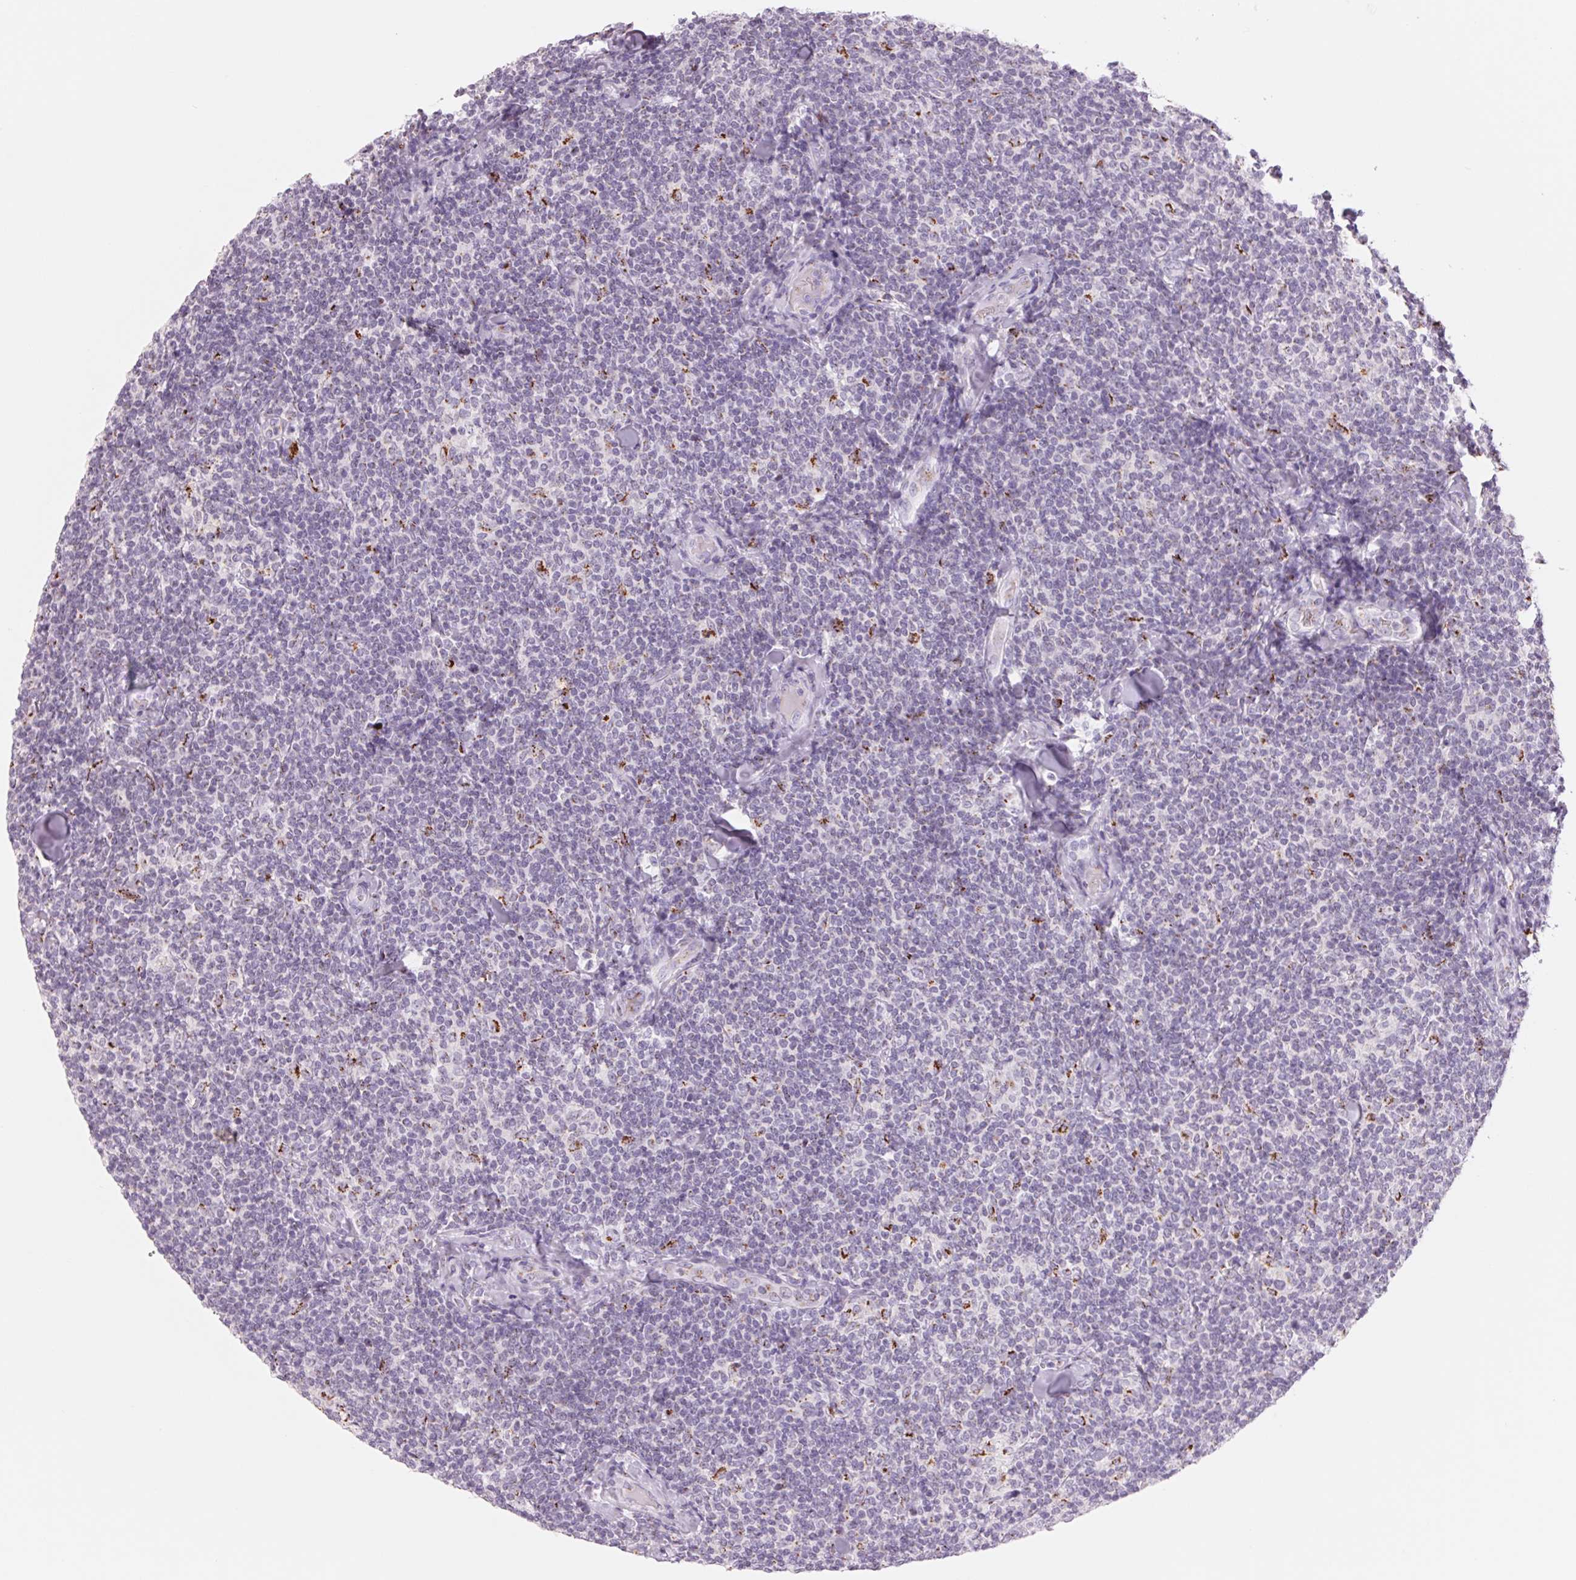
{"staining": {"intensity": "negative", "quantity": "none", "location": "none"}, "tissue": "lymphoma", "cell_type": "Tumor cells", "image_type": "cancer", "snomed": [{"axis": "morphology", "description": "Malignant lymphoma, non-Hodgkin's type, Low grade"}, {"axis": "topography", "description": "Lymph node"}], "caption": "A histopathology image of malignant lymphoma, non-Hodgkin's type (low-grade) stained for a protein demonstrates no brown staining in tumor cells.", "gene": "GALNT7", "patient": {"sex": "female", "age": 56}}